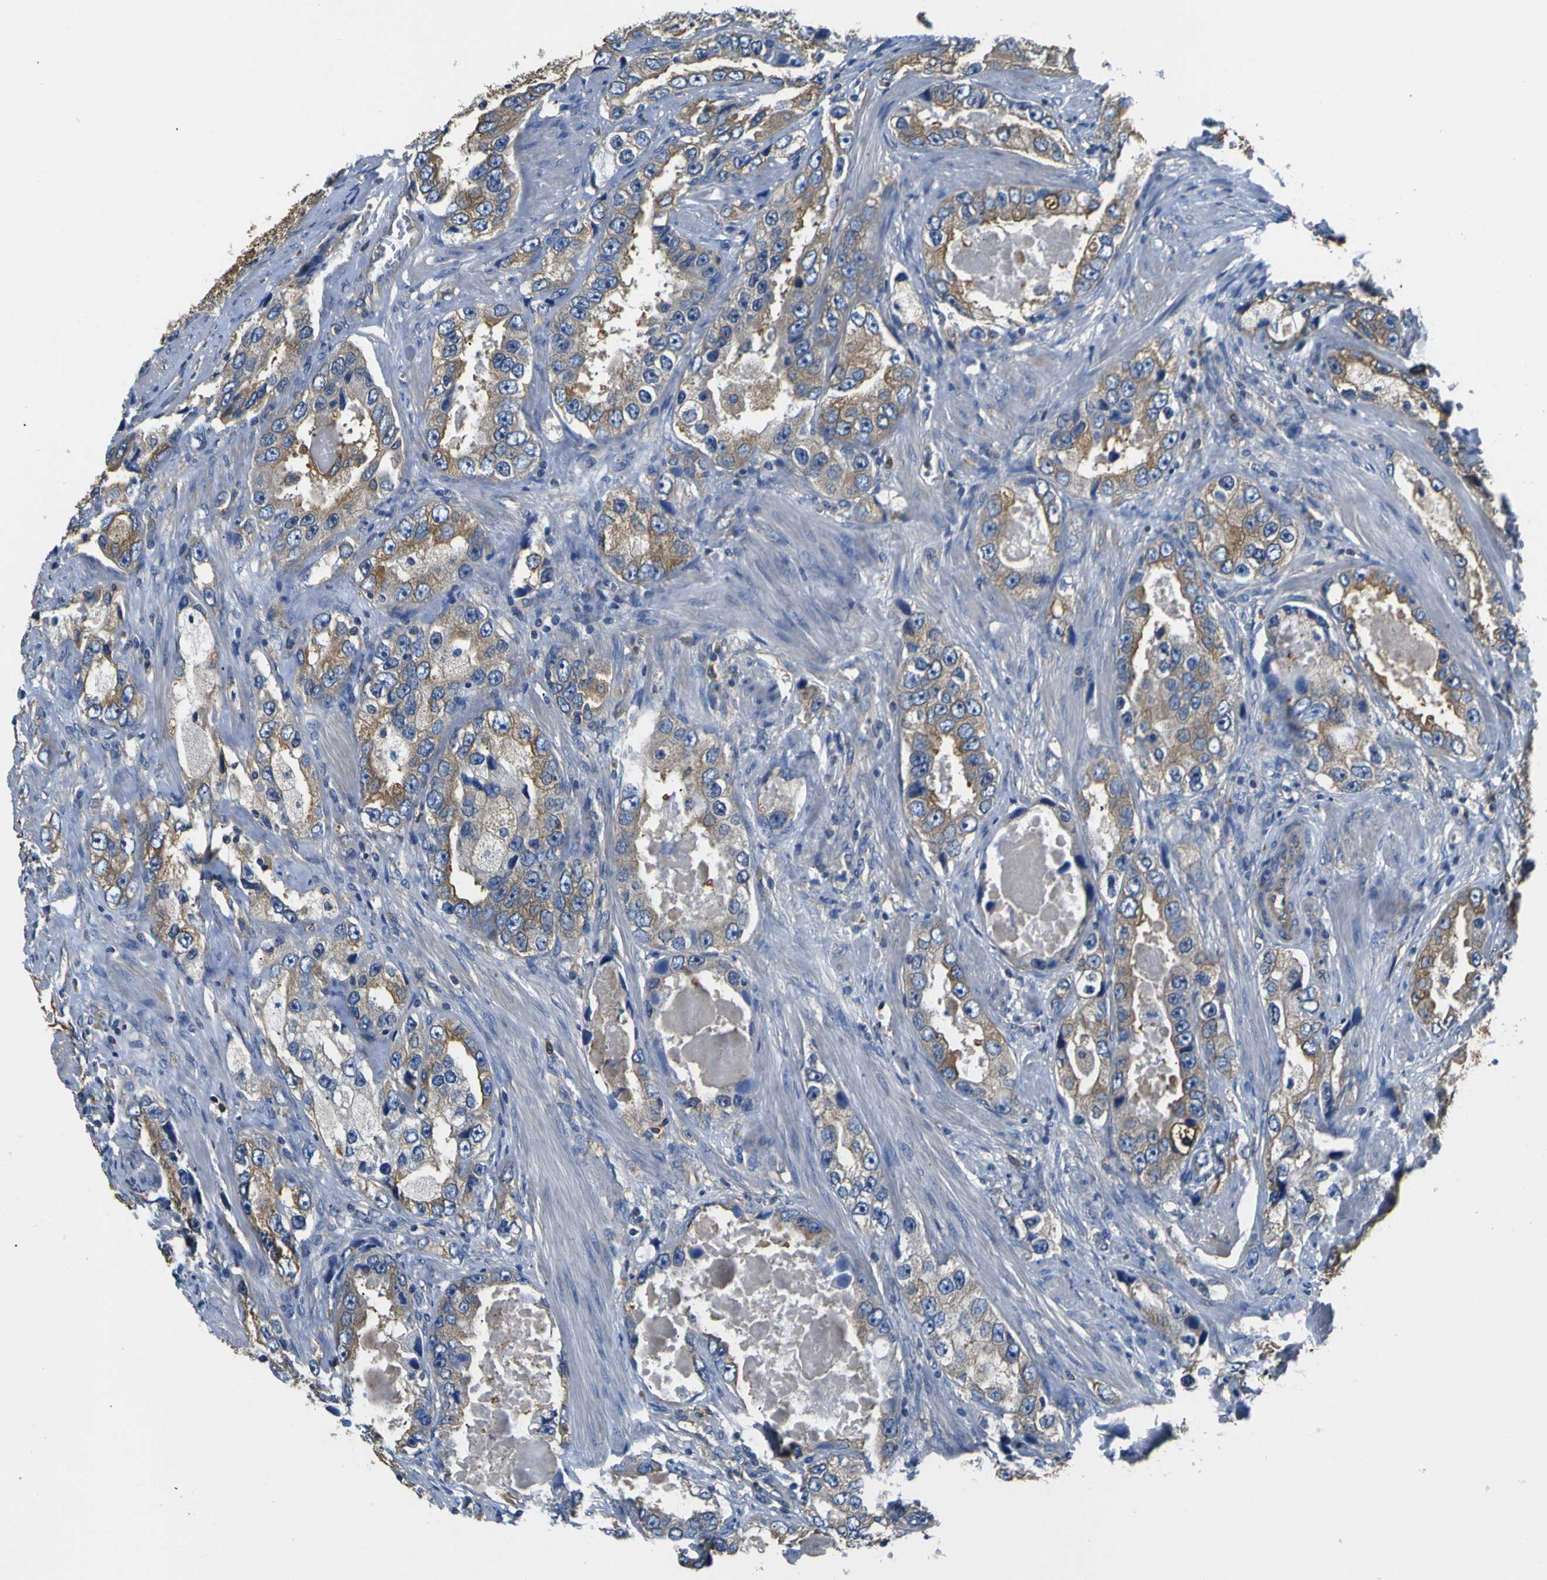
{"staining": {"intensity": "moderate", "quantity": ">75%", "location": "cytoplasmic/membranous"}, "tissue": "prostate cancer", "cell_type": "Tumor cells", "image_type": "cancer", "snomed": [{"axis": "morphology", "description": "Adenocarcinoma, High grade"}, {"axis": "topography", "description": "Prostate"}], "caption": "Adenocarcinoma (high-grade) (prostate) tissue displays moderate cytoplasmic/membranous staining in approximately >75% of tumor cells (IHC, brightfield microscopy, high magnification).", "gene": "TUBB", "patient": {"sex": "male", "age": 63}}